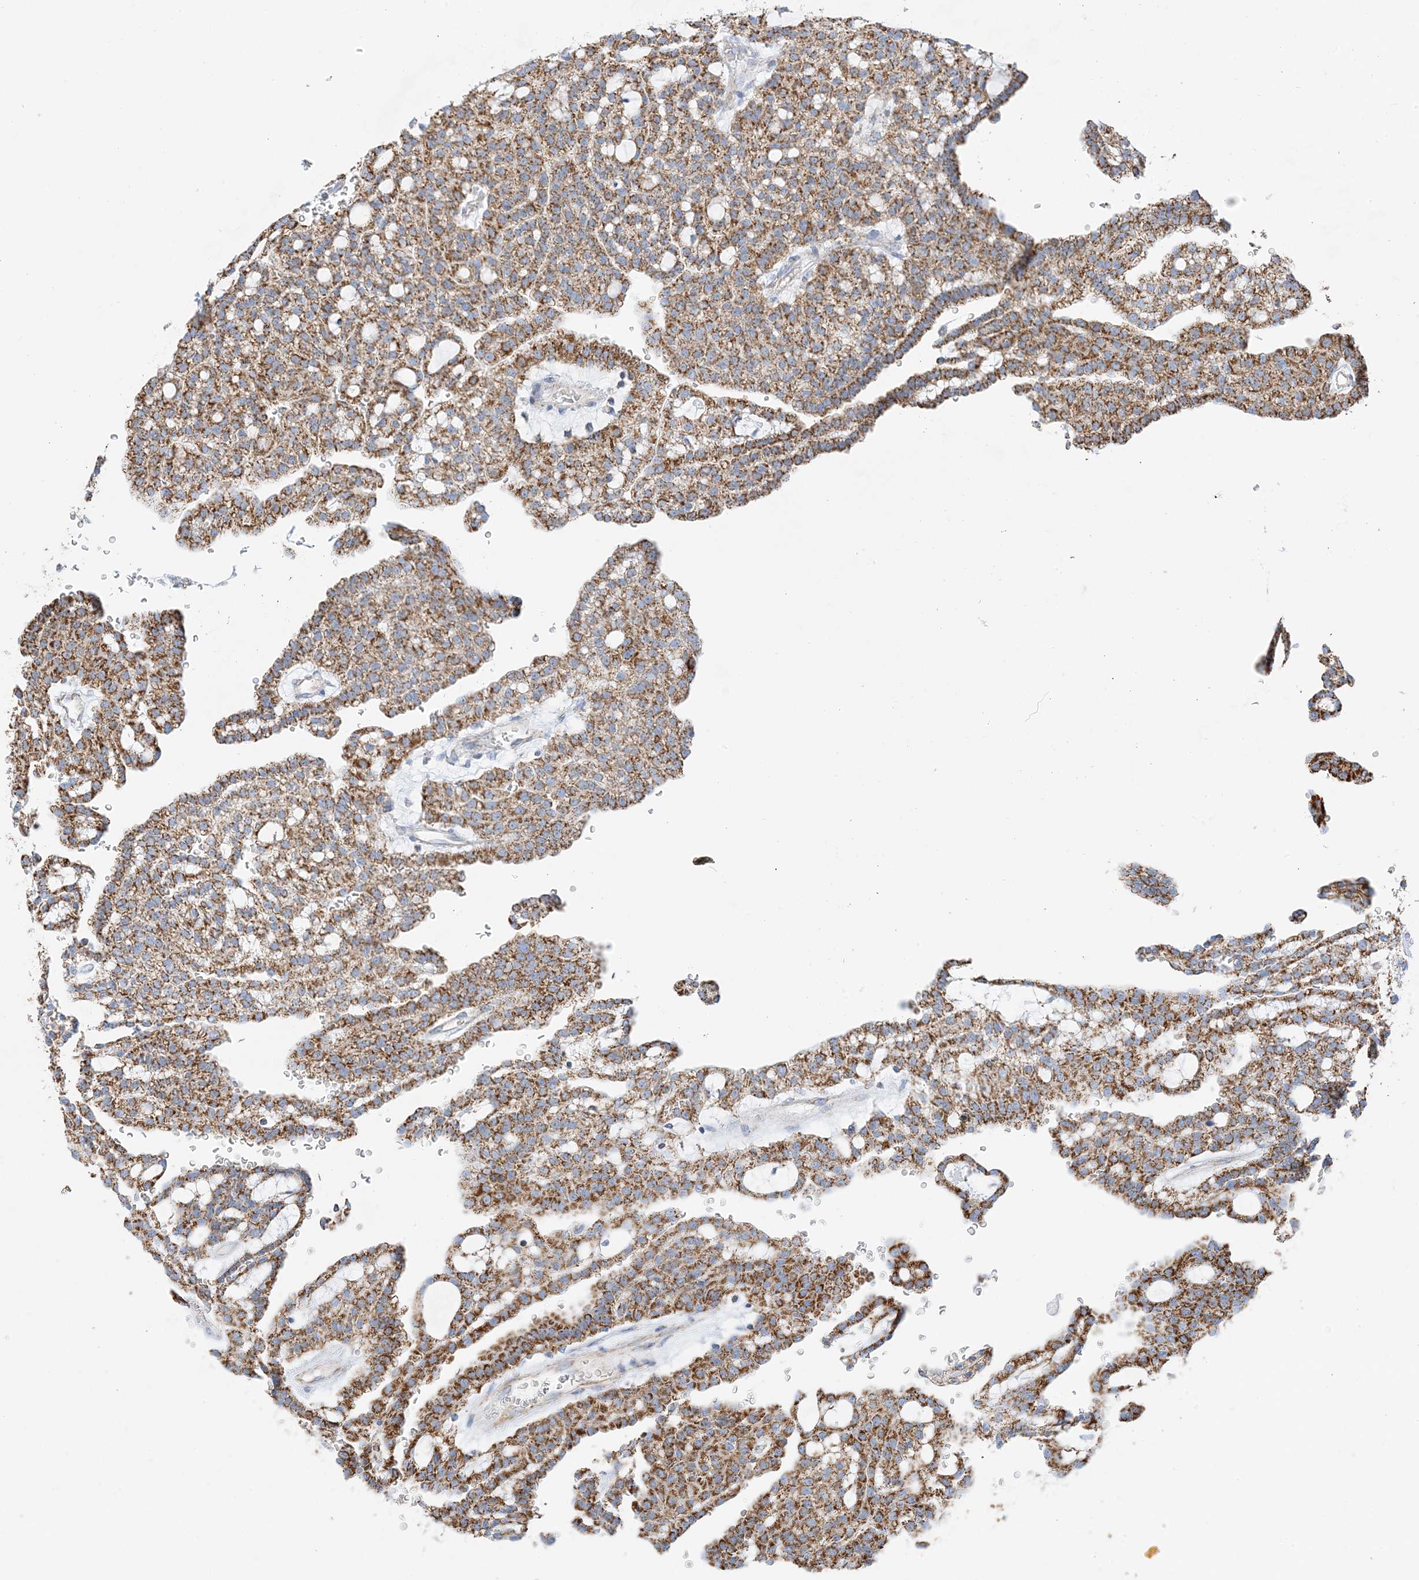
{"staining": {"intensity": "moderate", "quantity": ">75%", "location": "cytoplasmic/membranous"}, "tissue": "renal cancer", "cell_type": "Tumor cells", "image_type": "cancer", "snomed": [{"axis": "morphology", "description": "Adenocarcinoma, NOS"}, {"axis": "topography", "description": "Kidney"}], "caption": "This photomicrograph reveals renal cancer (adenocarcinoma) stained with IHC to label a protein in brown. The cytoplasmic/membranous of tumor cells show moderate positivity for the protein. Nuclei are counter-stained blue.", "gene": "CAPN13", "patient": {"sex": "male", "age": 63}}